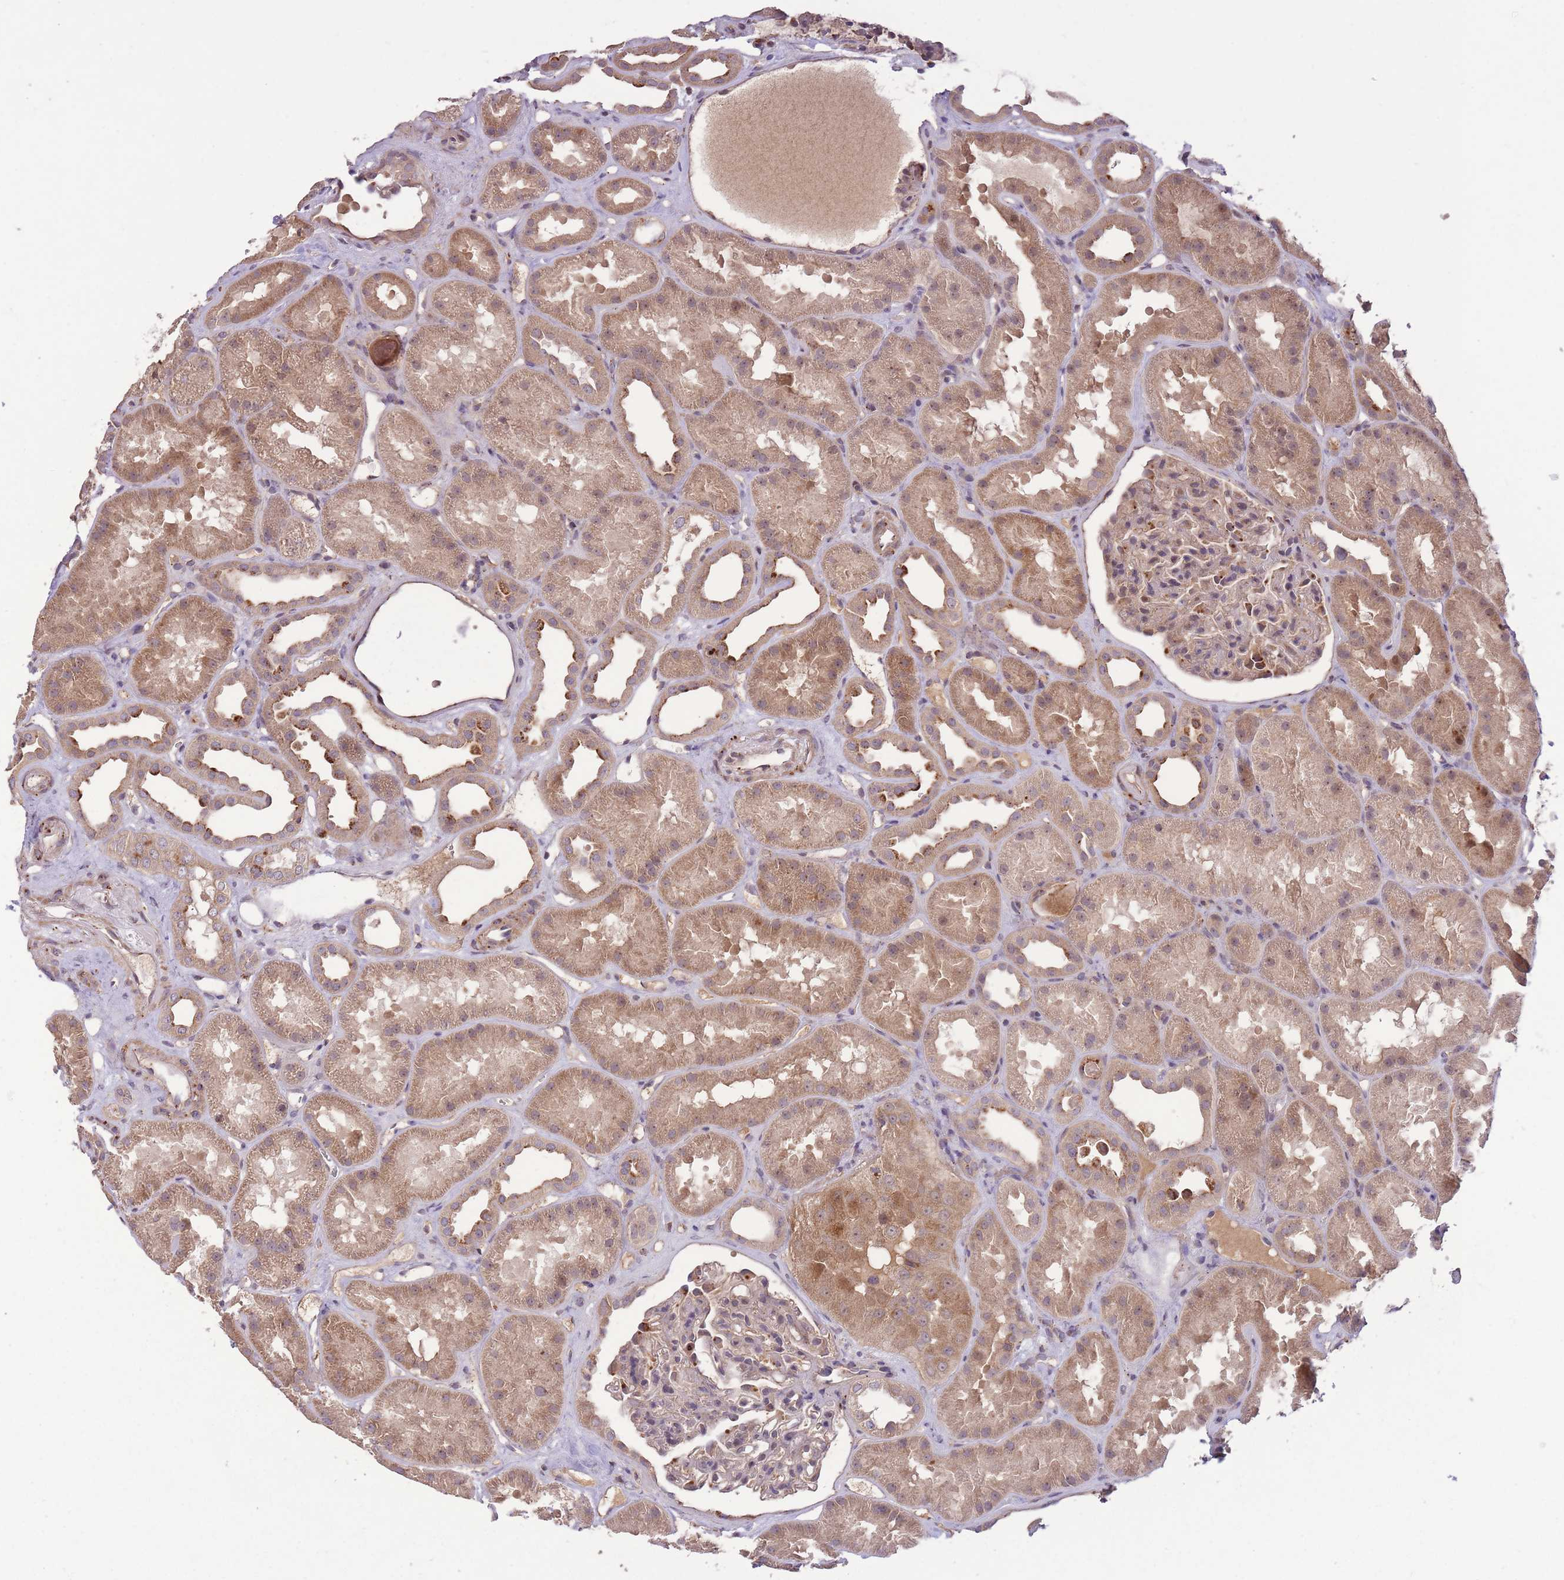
{"staining": {"intensity": "moderate", "quantity": "<25%", "location": "cytoplasmic/membranous"}, "tissue": "kidney", "cell_type": "Cells in glomeruli", "image_type": "normal", "snomed": [{"axis": "morphology", "description": "Normal tissue, NOS"}, {"axis": "topography", "description": "Kidney"}], "caption": "Protein analysis of normal kidney reveals moderate cytoplasmic/membranous staining in approximately <25% of cells in glomeruli.", "gene": "POLR3F", "patient": {"sex": "male", "age": 61}}